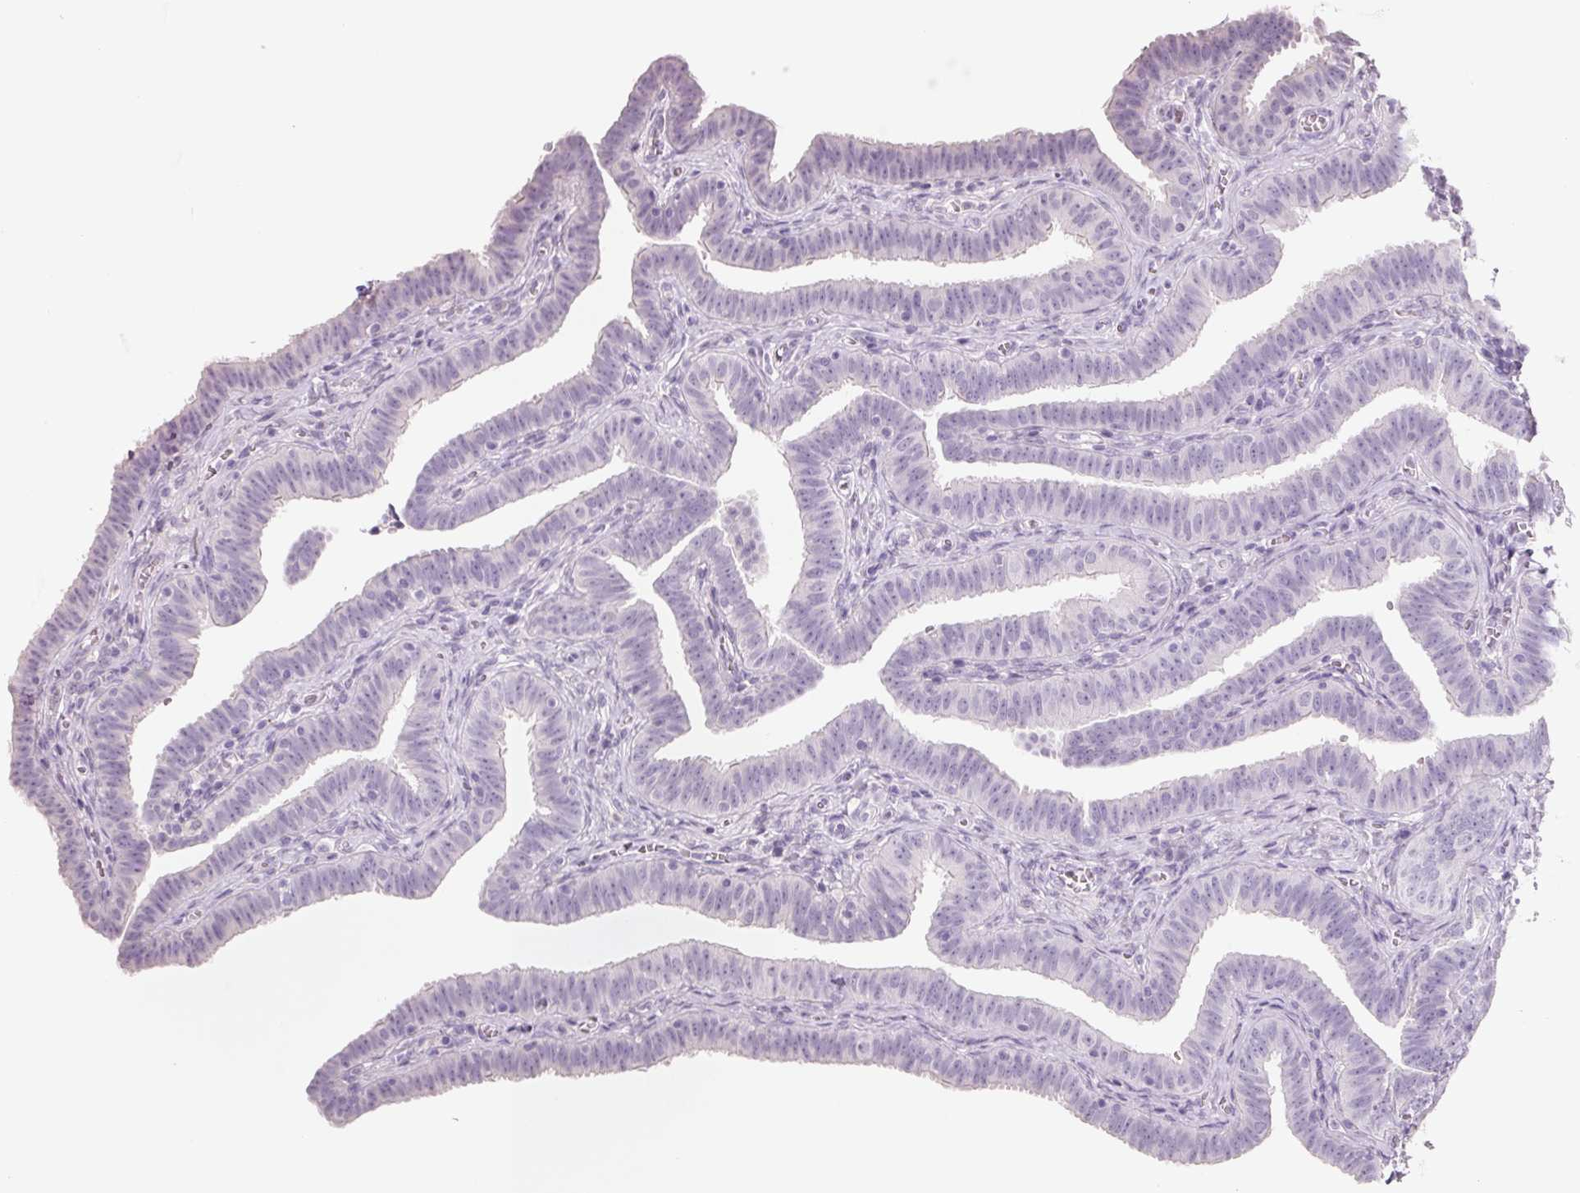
{"staining": {"intensity": "negative", "quantity": "none", "location": "none"}, "tissue": "fallopian tube", "cell_type": "Glandular cells", "image_type": "normal", "snomed": [{"axis": "morphology", "description": "Normal tissue, NOS"}, {"axis": "topography", "description": "Fallopian tube"}], "caption": "Immunohistochemistry image of normal human fallopian tube stained for a protein (brown), which exhibits no positivity in glandular cells.", "gene": "FTCD", "patient": {"sex": "female", "age": 25}}